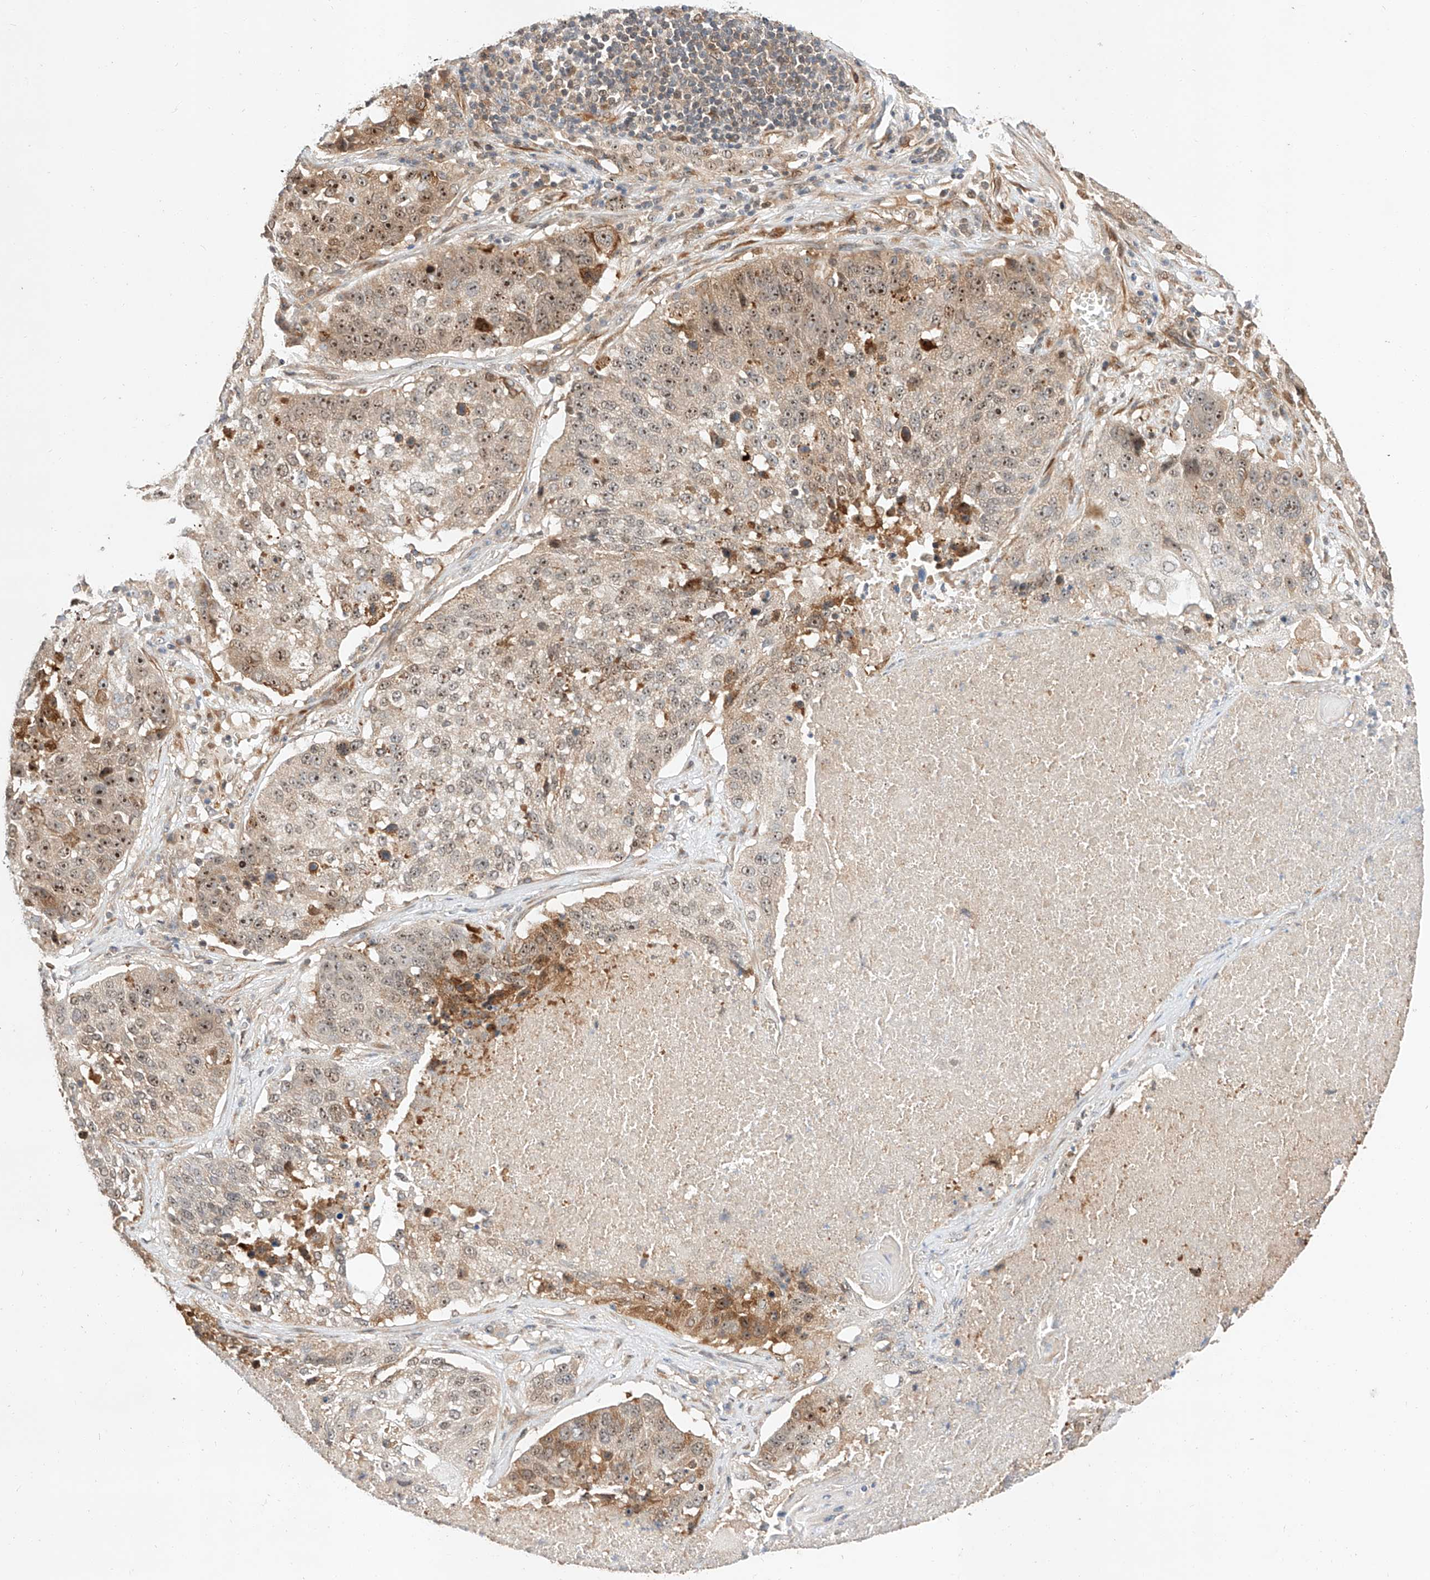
{"staining": {"intensity": "moderate", "quantity": ">75%", "location": "nuclear"}, "tissue": "lung cancer", "cell_type": "Tumor cells", "image_type": "cancer", "snomed": [{"axis": "morphology", "description": "Squamous cell carcinoma, NOS"}, {"axis": "topography", "description": "Lung"}], "caption": "Immunohistochemistry photomicrograph of neoplastic tissue: squamous cell carcinoma (lung) stained using immunohistochemistry shows medium levels of moderate protein expression localized specifically in the nuclear of tumor cells, appearing as a nuclear brown color.", "gene": "RAB23", "patient": {"sex": "male", "age": 61}}